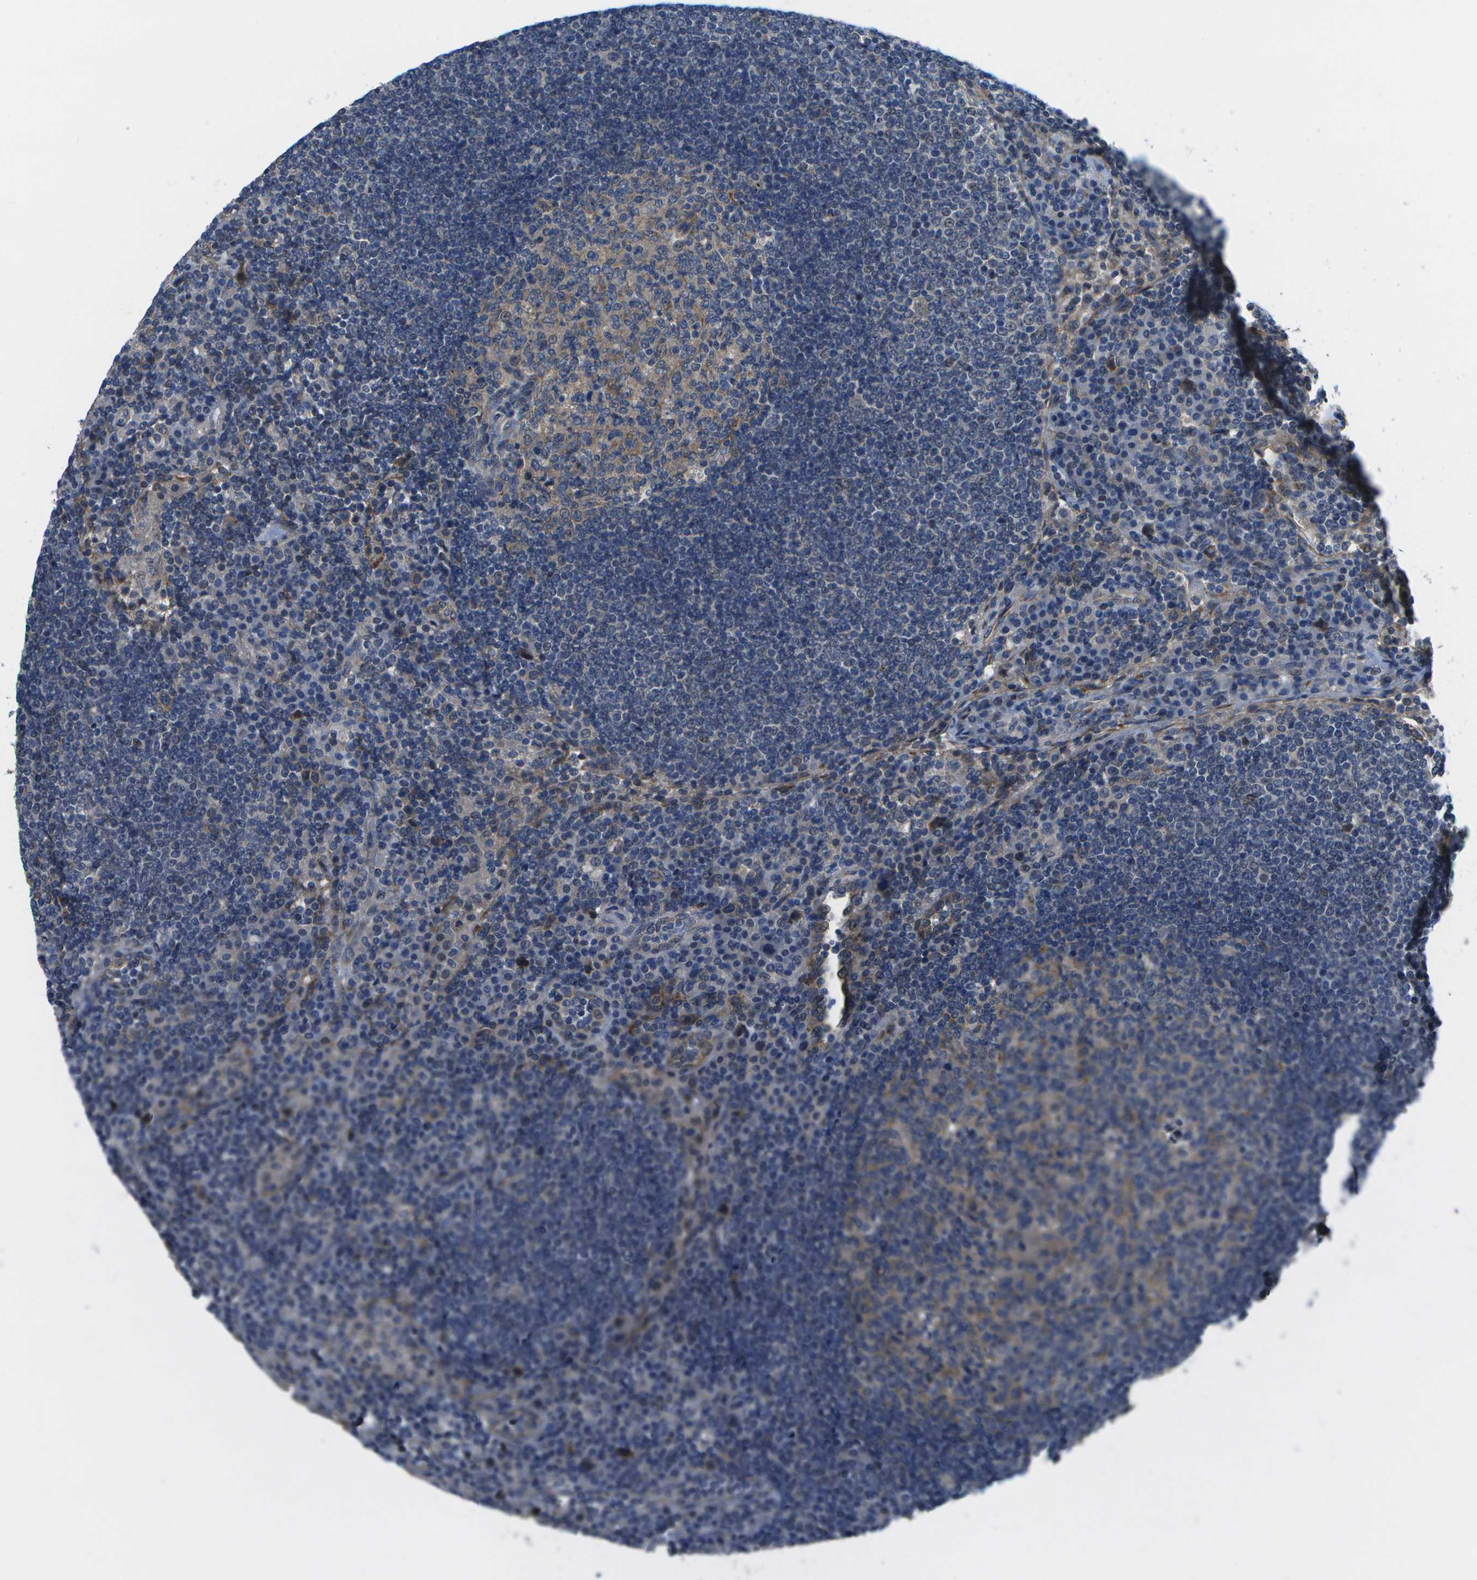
{"staining": {"intensity": "weak", "quantity": "<25%", "location": "cytoplasmic/membranous"}, "tissue": "lymph node", "cell_type": "Germinal center cells", "image_type": "normal", "snomed": [{"axis": "morphology", "description": "Normal tissue, NOS"}, {"axis": "topography", "description": "Lymph node"}], "caption": "High power microscopy micrograph of an immunohistochemistry image of normal lymph node, revealing no significant expression in germinal center cells.", "gene": "P3H1", "patient": {"sex": "female", "age": 53}}